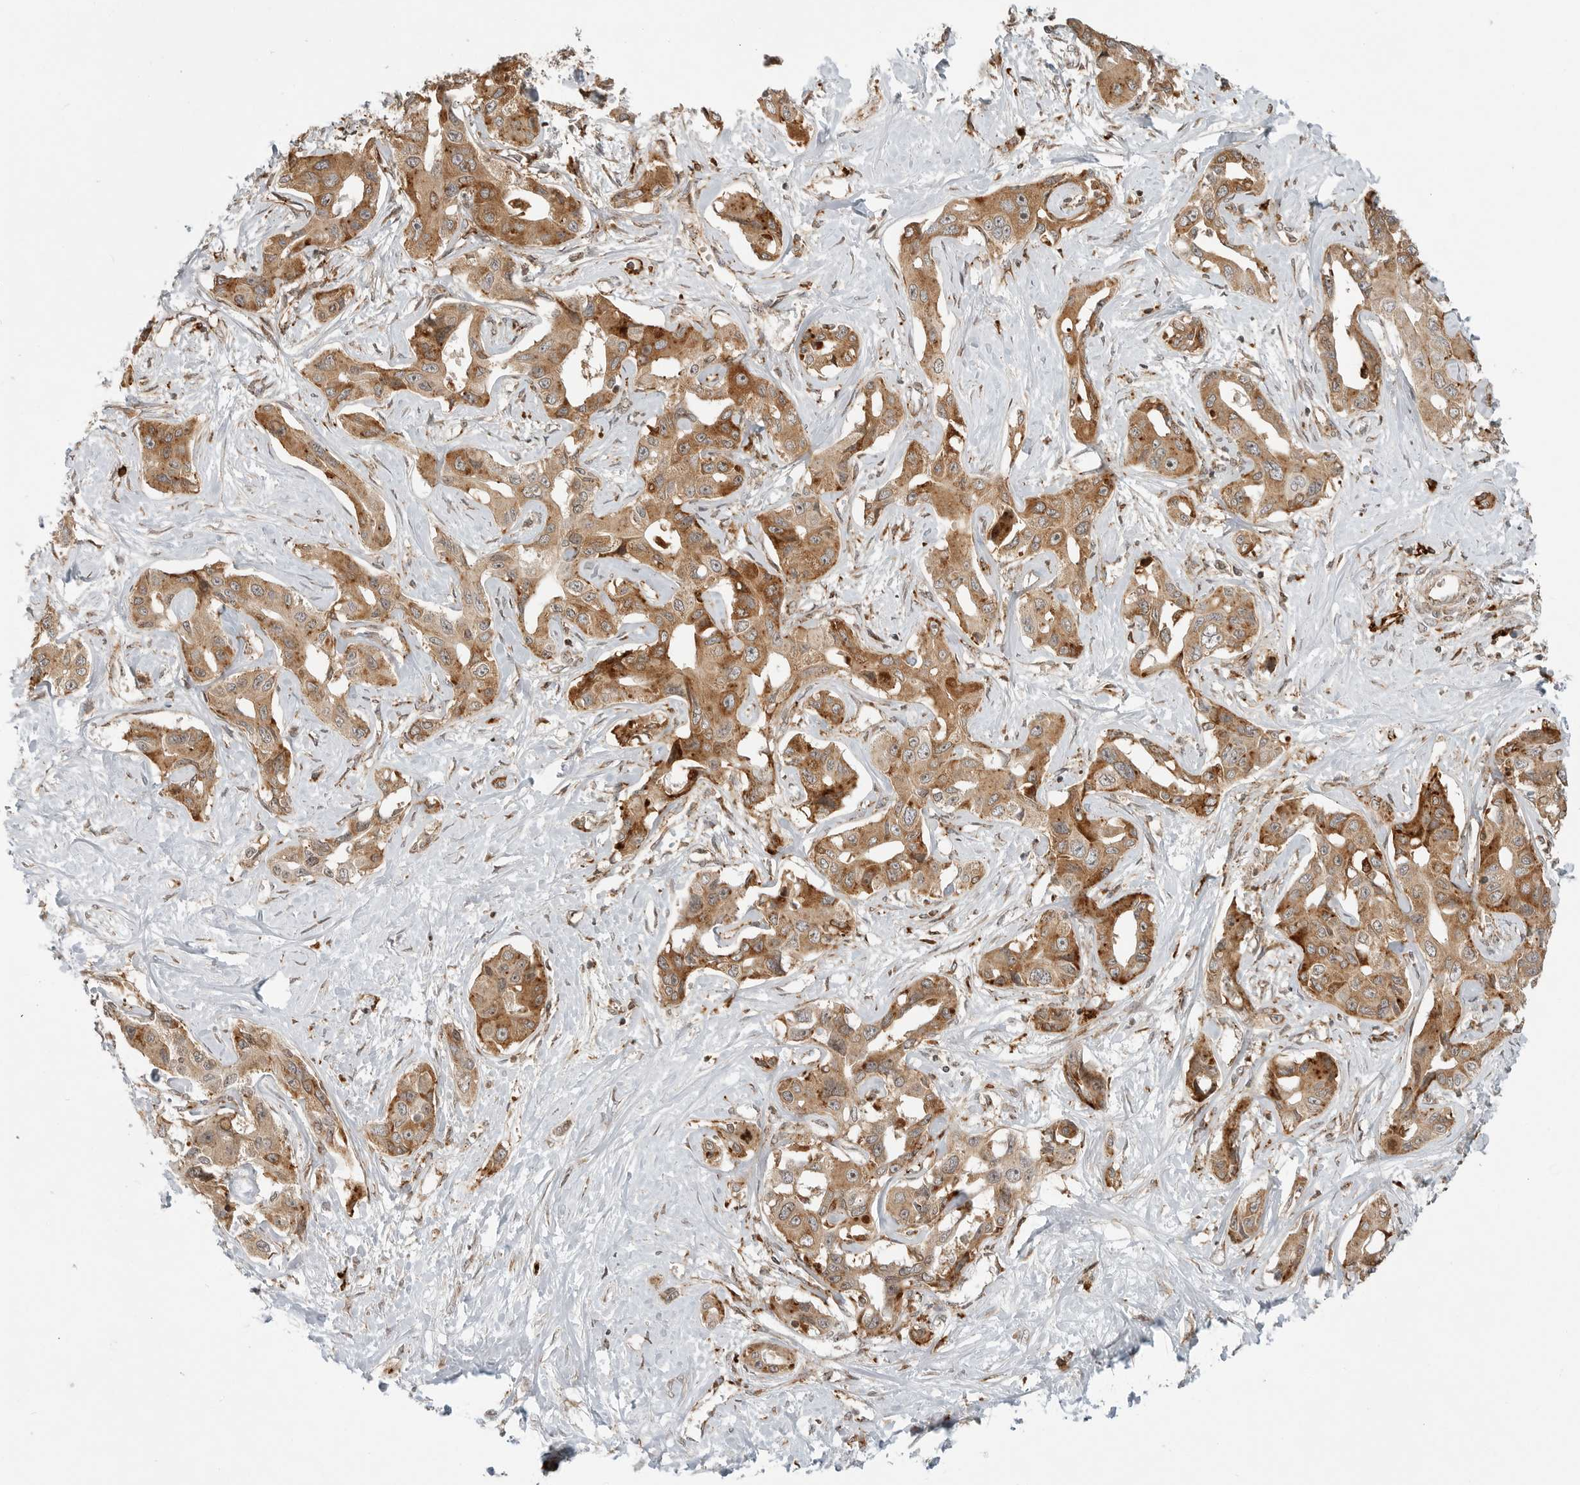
{"staining": {"intensity": "moderate", "quantity": ">75%", "location": "cytoplasmic/membranous"}, "tissue": "liver cancer", "cell_type": "Tumor cells", "image_type": "cancer", "snomed": [{"axis": "morphology", "description": "Cholangiocarcinoma"}, {"axis": "topography", "description": "Liver"}], "caption": "Immunohistochemical staining of human cholangiocarcinoma (liver) reveals medium levels of moderate cytoplasmic/membranous staining in about >75% of tumor cells.", "gene": "IDUA", "patient": {"sex": "male", "age": 59}}